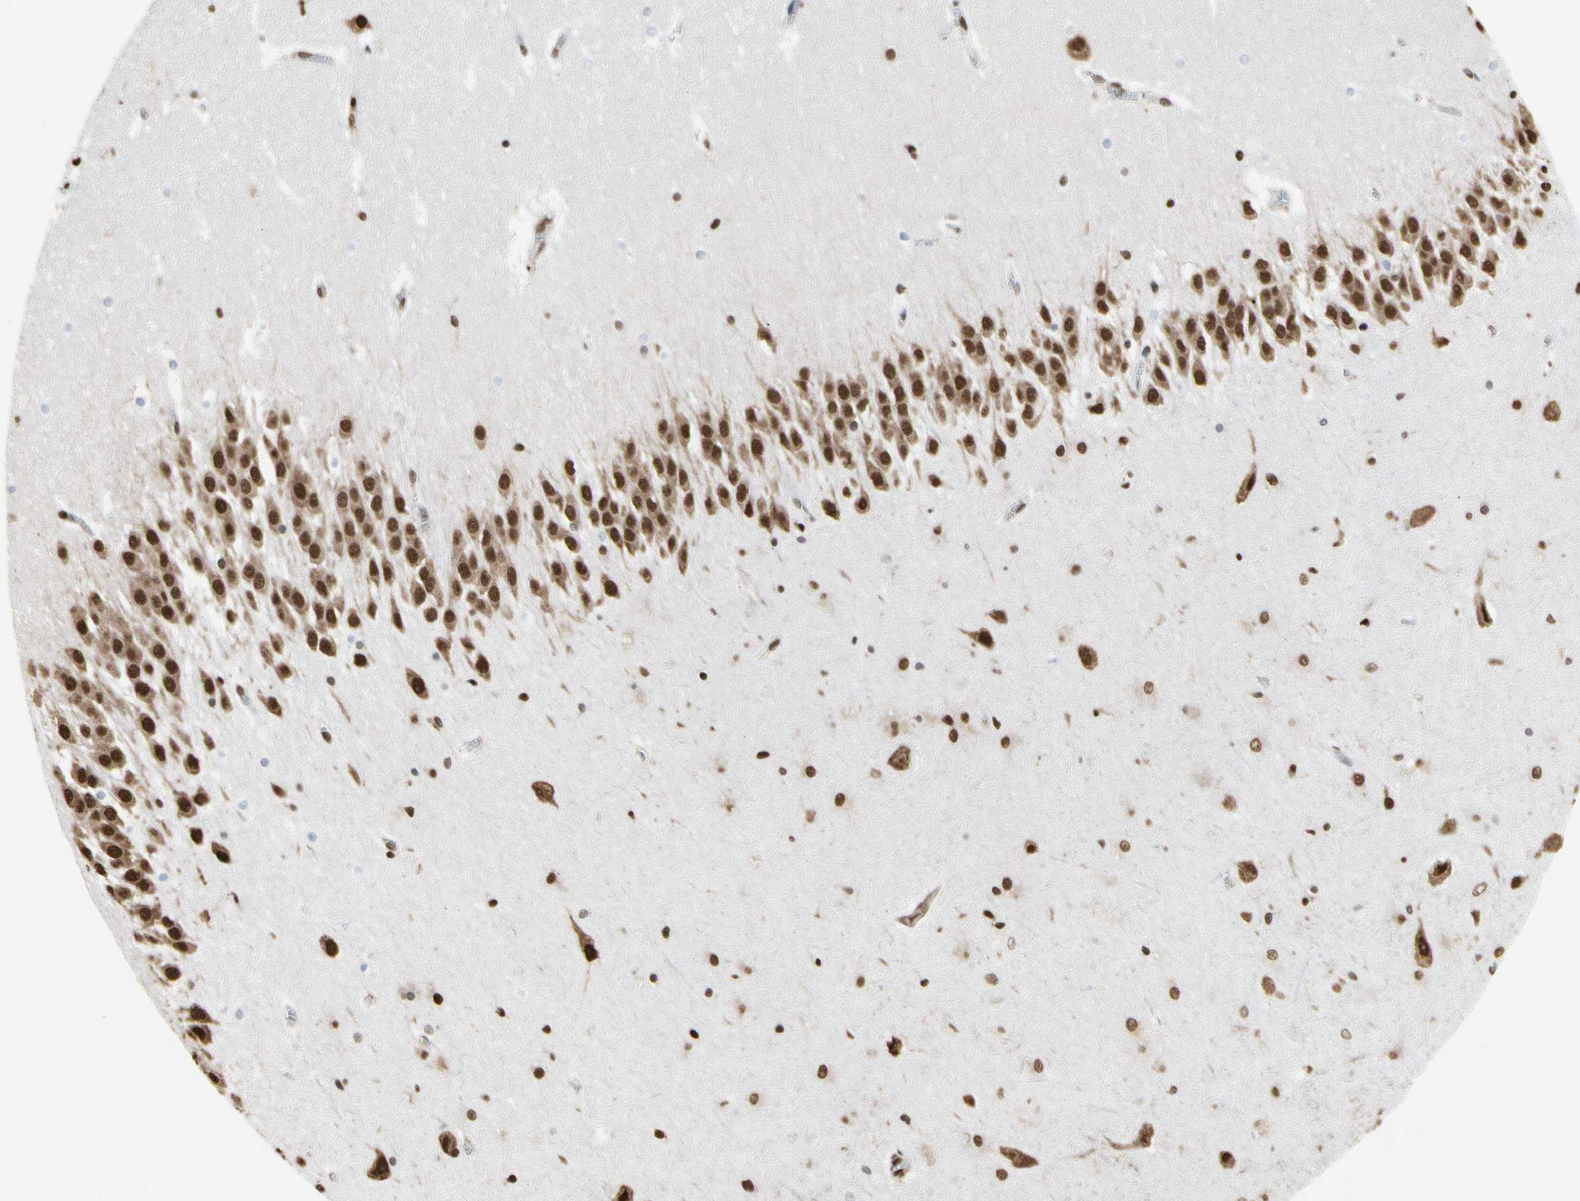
{"staining": {"intensity": "strong", "quantity": ">75%", "location": "cytoplasmic/membranous,nuclear"}, "tissue": "hippocampus", "cell_type": "Glial cells", "image_type": "normal", "snomed": [{"axis": "morphology", "description": "Normal tissue, NOS"}, {"axis": "topography", "description": "Hippocampus"}], "caption": "This is a photomicrograph of immunohistochemistry (IHC) staining of normal hippocampus, which shows strong expression in the cytoplasmic/membranous,nuclear of glial cells.", "gene": "HNRNPK", "patient": {"sex": "male", "age": 45}}